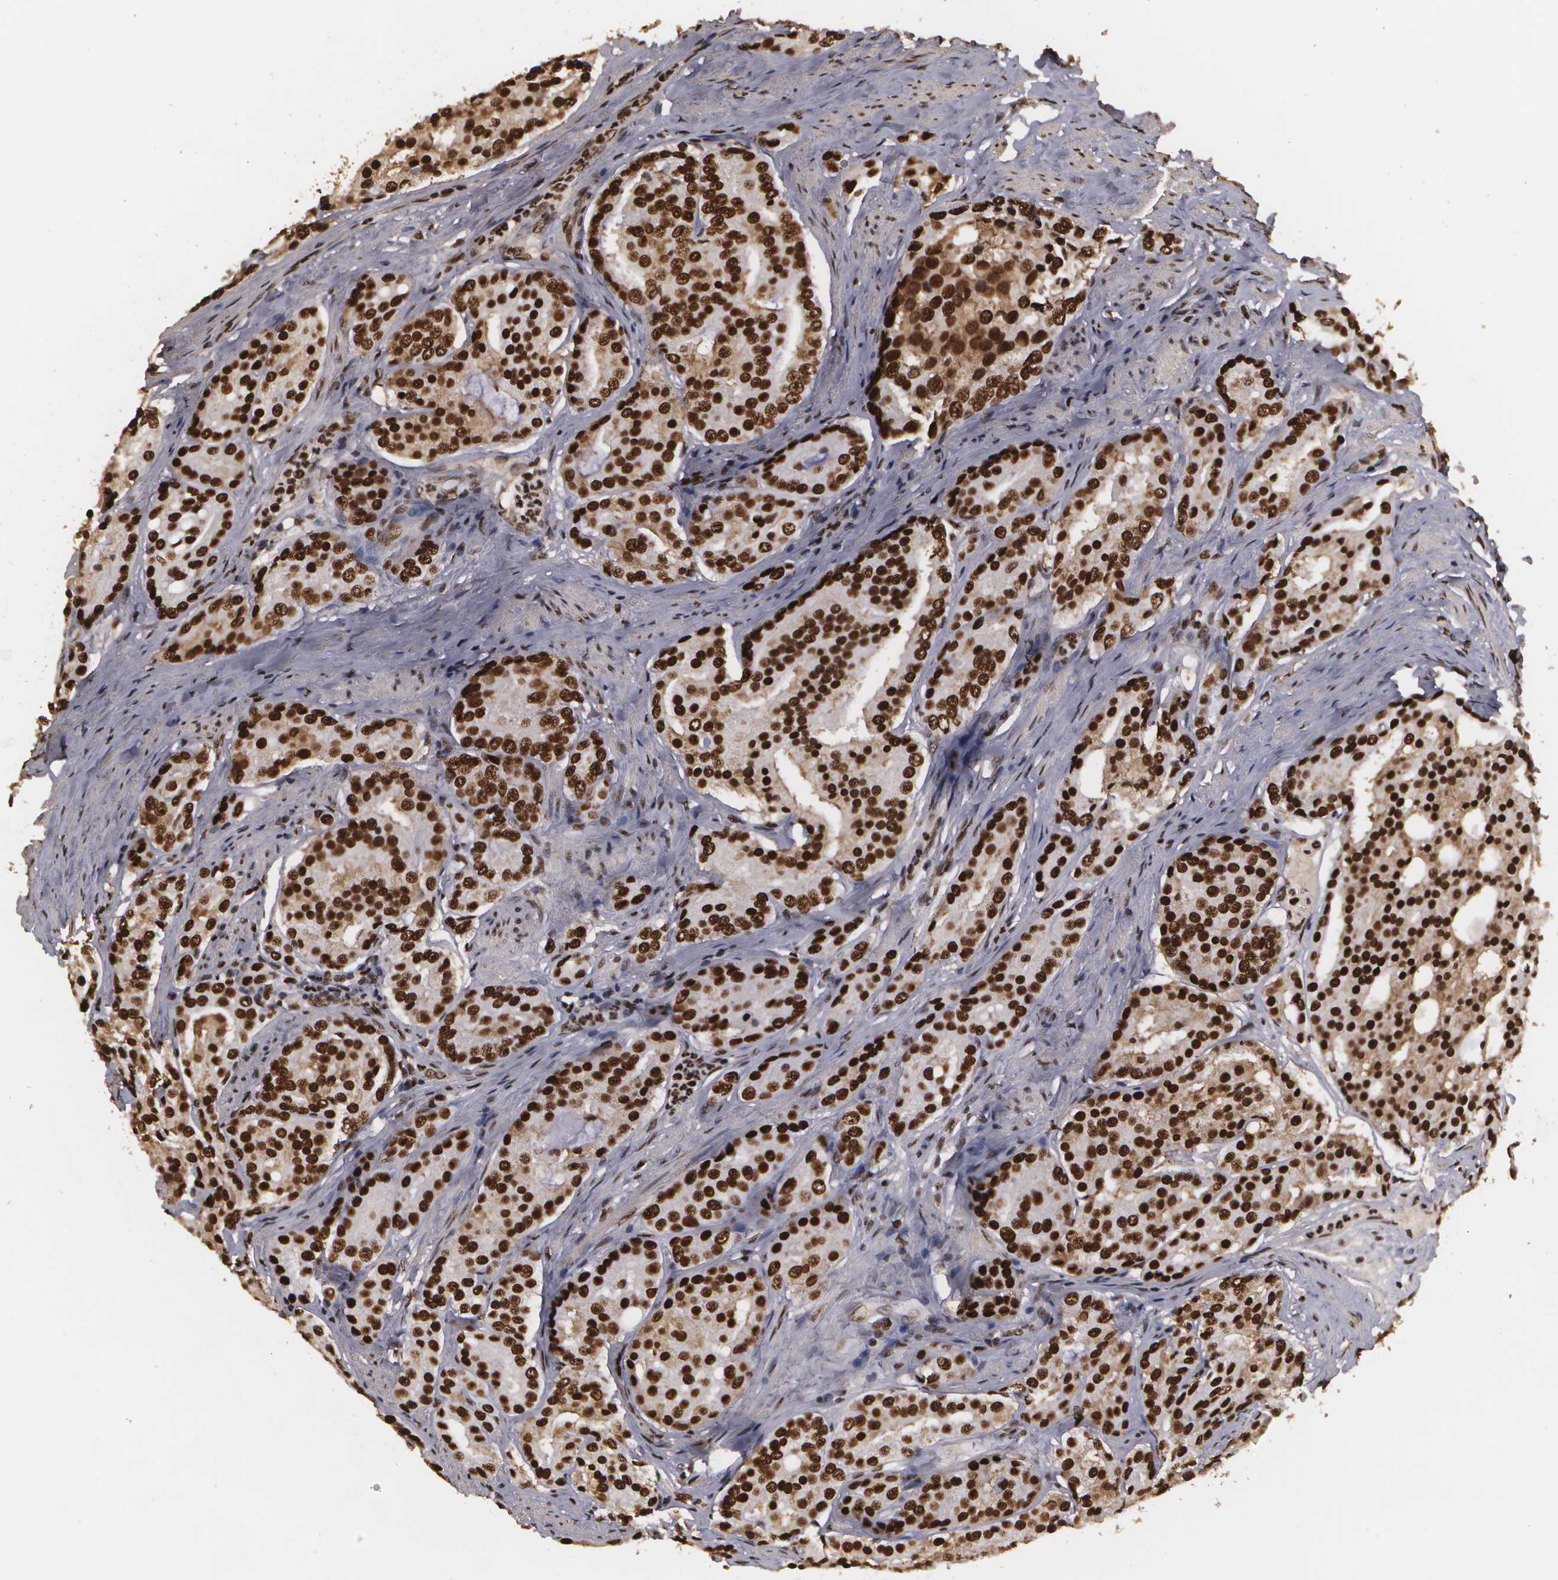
{"staining": {"intensity": "strong", "quantity": ">75%", "location": "cytoplasmic/membranous,nuclear"}, "tissue": "prostate cancer", "cell_type": "Tumor cells", "image_type": "cancer", "snomed": [{"axis": "morphology", "description": "Adenocarcinoma, High grade"}, {"axis": "topography", "description": "Prostate"}], "caption": "A high-resolution image shows immunohistochemistry (IHC) staining of prostate cancer (high-grade adenocarcinoma), which shows strong cytoplasmic/membranous and nuclear expression in about >75% of tumor cells. The staining was performed using DAB to visualize the protein expression in brown, while the nuclei were stained in blue with hematoxylin (Magnification: 20x).", "gene": "RCOR1", "patient": {"sex": "male", "age": 64}}